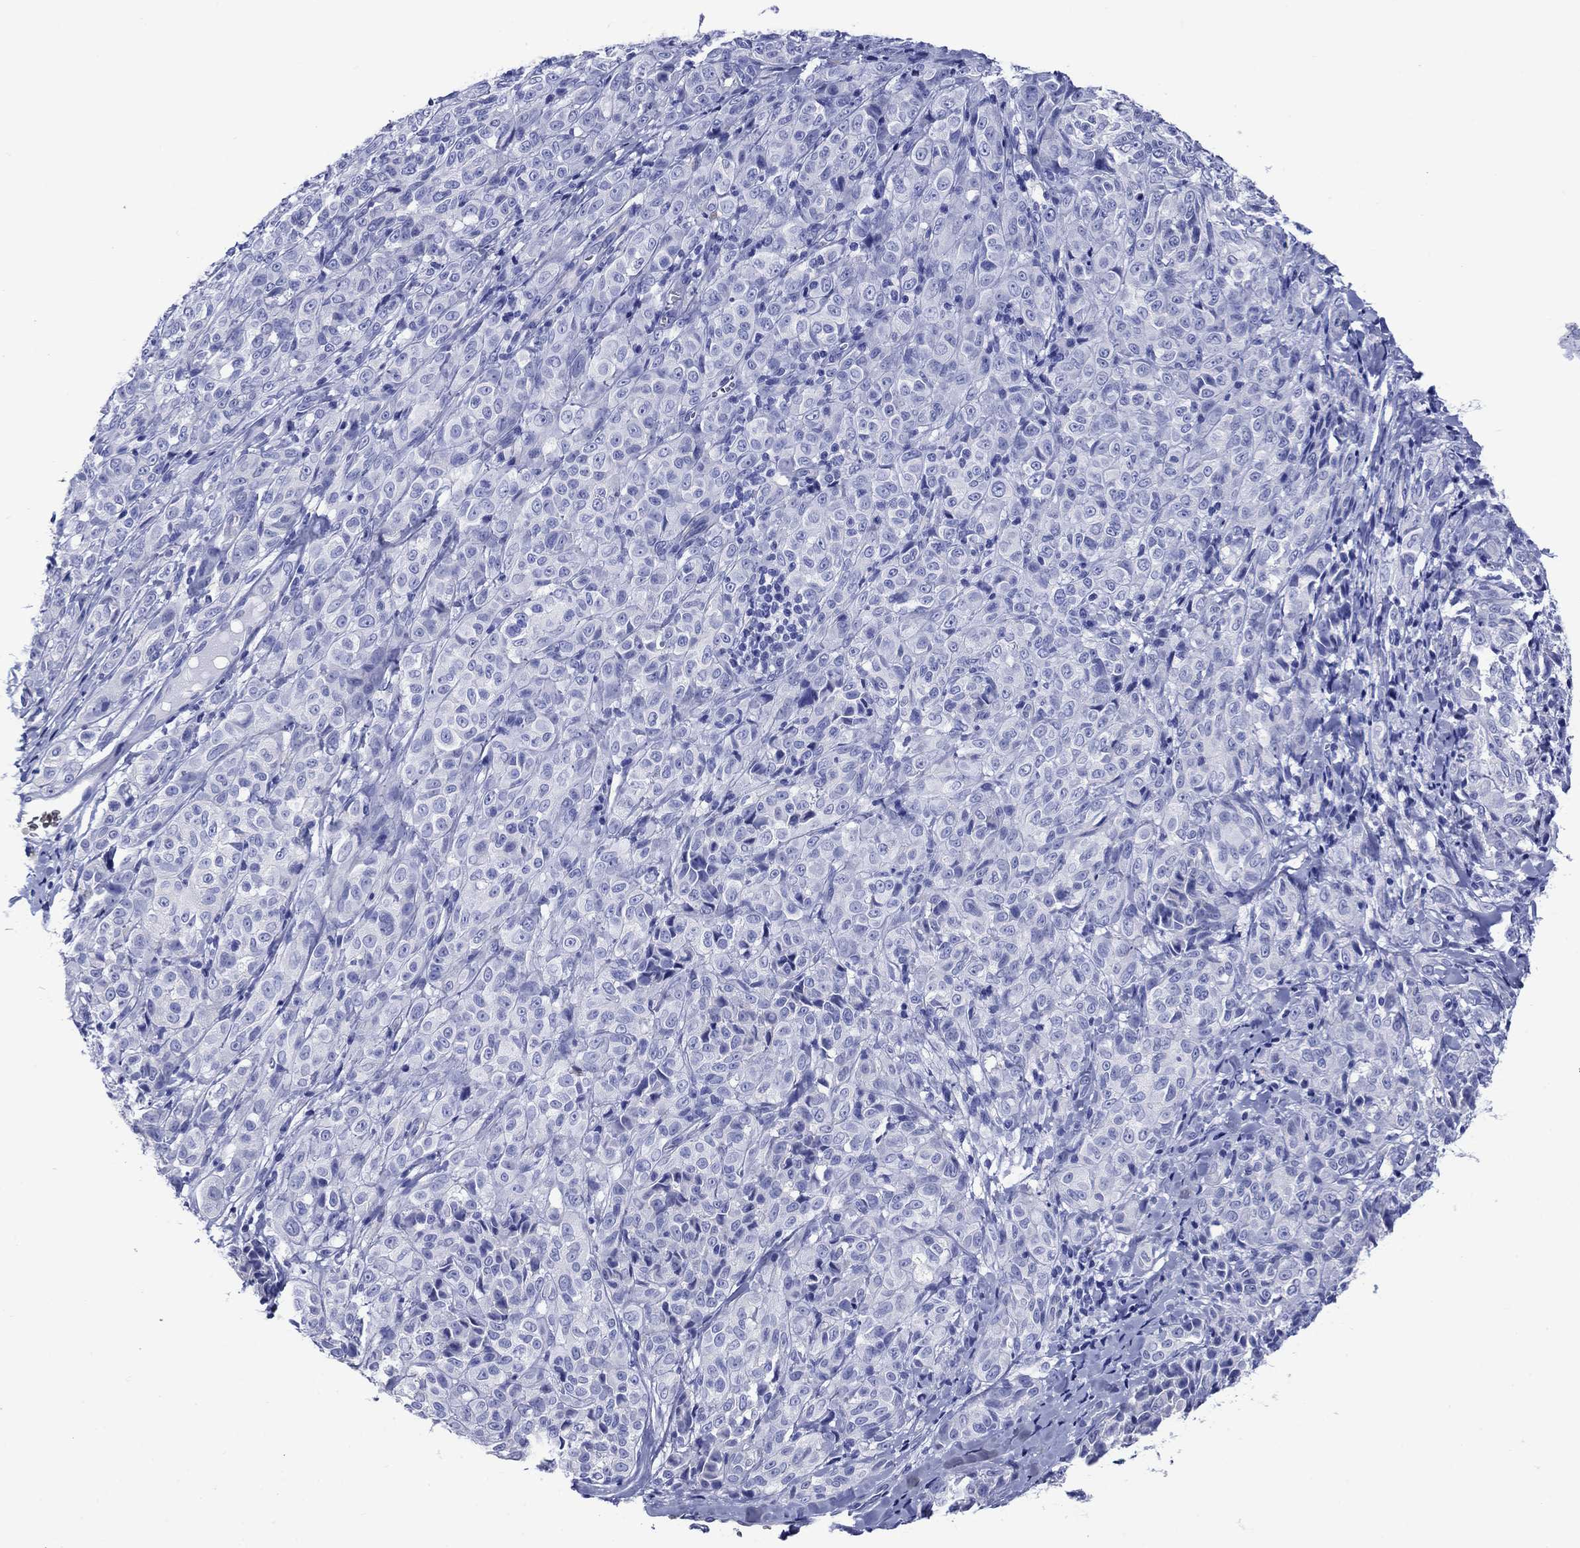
{"staining": {"intensity": "negative", "quantity": "none", "location": "none"}, "tissue": "melanoma", "cell_type": "Tumor cells", "image_type": "cancer", "snomed": [{"axis": "morphology", "description": "Malignant melanoma, NOS"}, {"axis": "topography", "description": "Skin"}], "caption": "Immunohistochemistry image of melanoma stained for a protein (brown), which displays no expression in tumor cells.", "gene": "SLC1A2", "patient": {"sex": "male", "age": 89}}